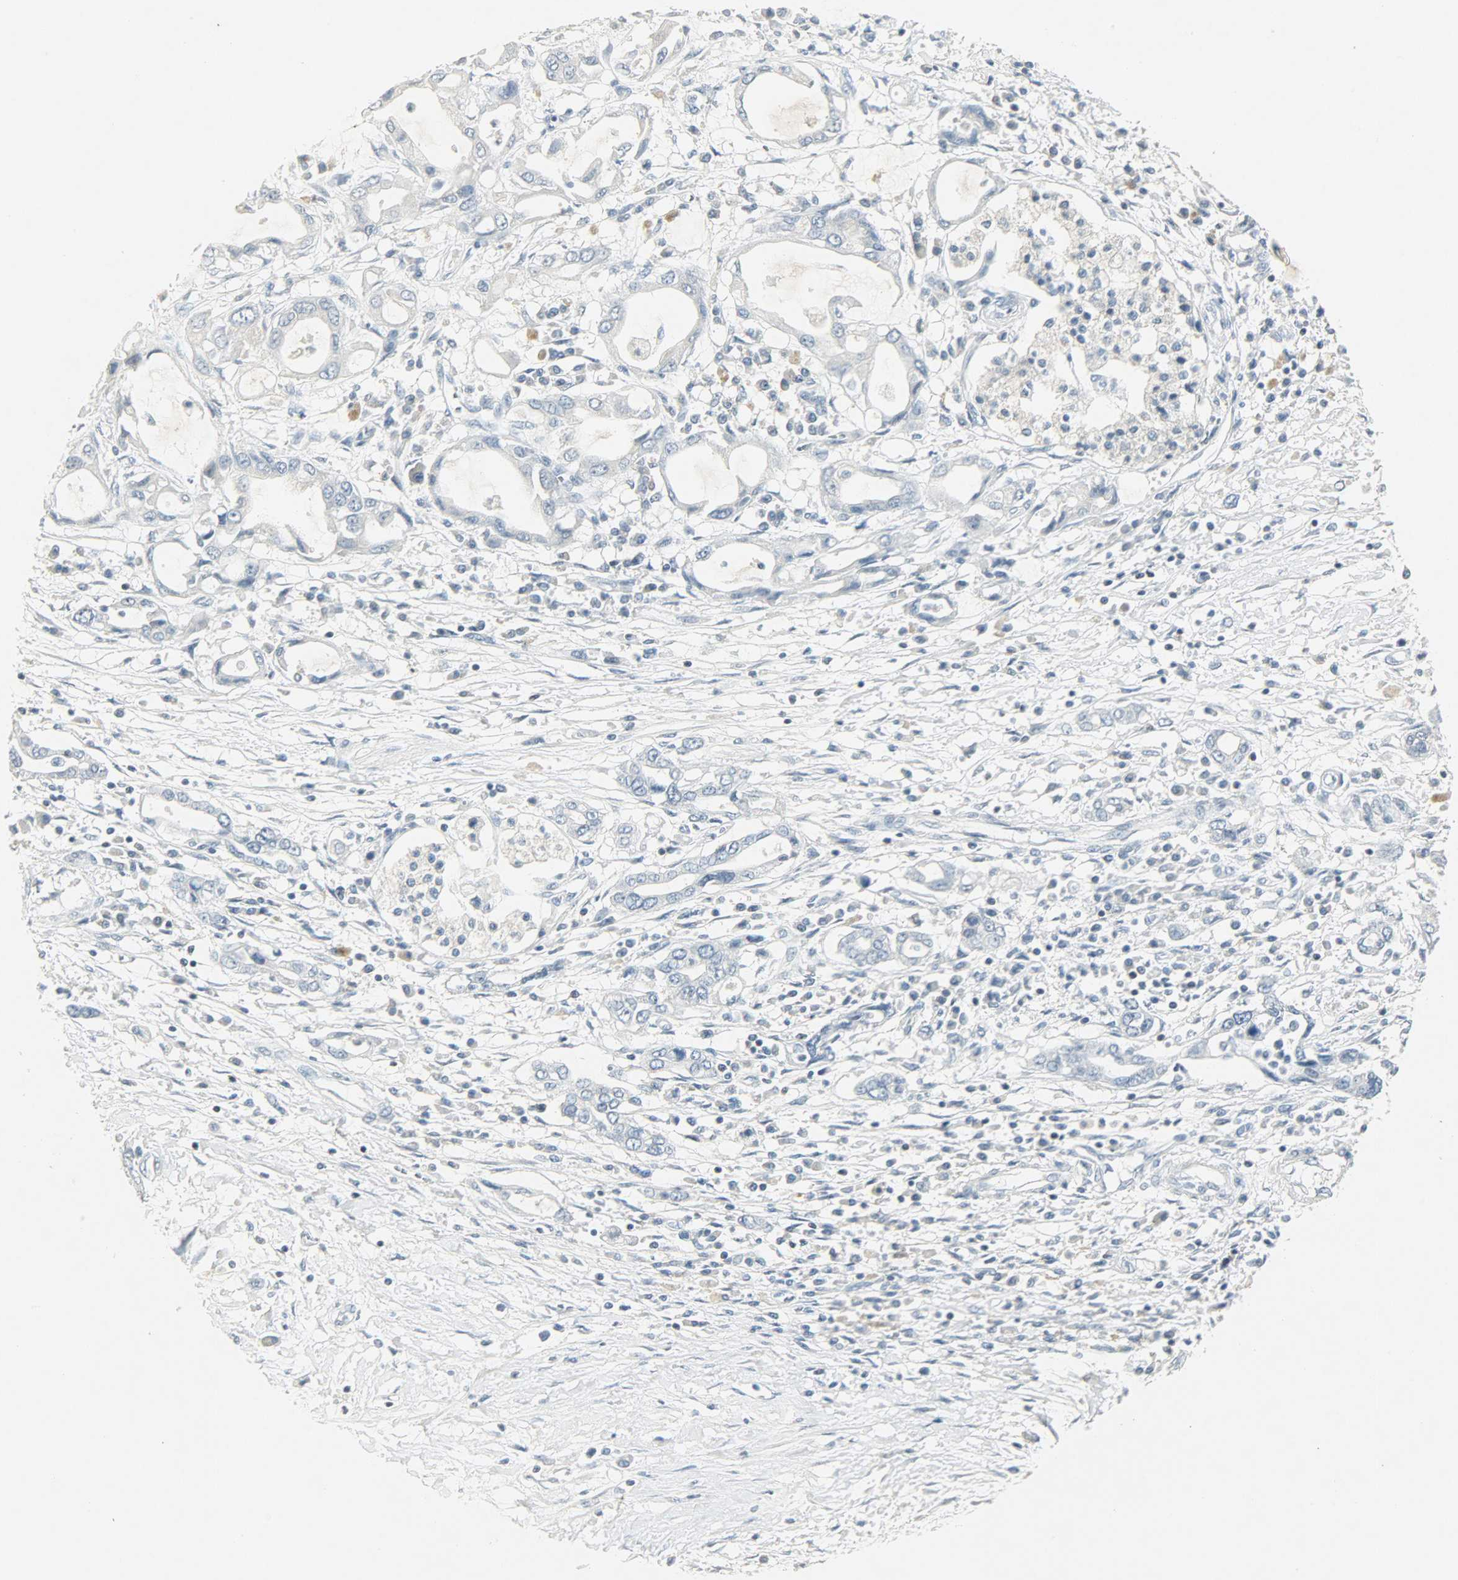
{"staining": {"intensity": "negative", "quantity": "none", "location": "none"}, "tissue": "pancreatic cancer", "cell_type": "Tumor cells", "image_type": "cancer", "snomed": [{"axis": "morphology", "description": "Adenocarcinoma, NOS"}, {"axis": "topography", "description": "Pancreas"}], "caption": "Adenocarcinoma (pancreatic) was stained to show a protein in brown. There is no significant expression in tumor cells.", "gene": "CAMK4", "patient": {"sex": "female", "age": 57}}